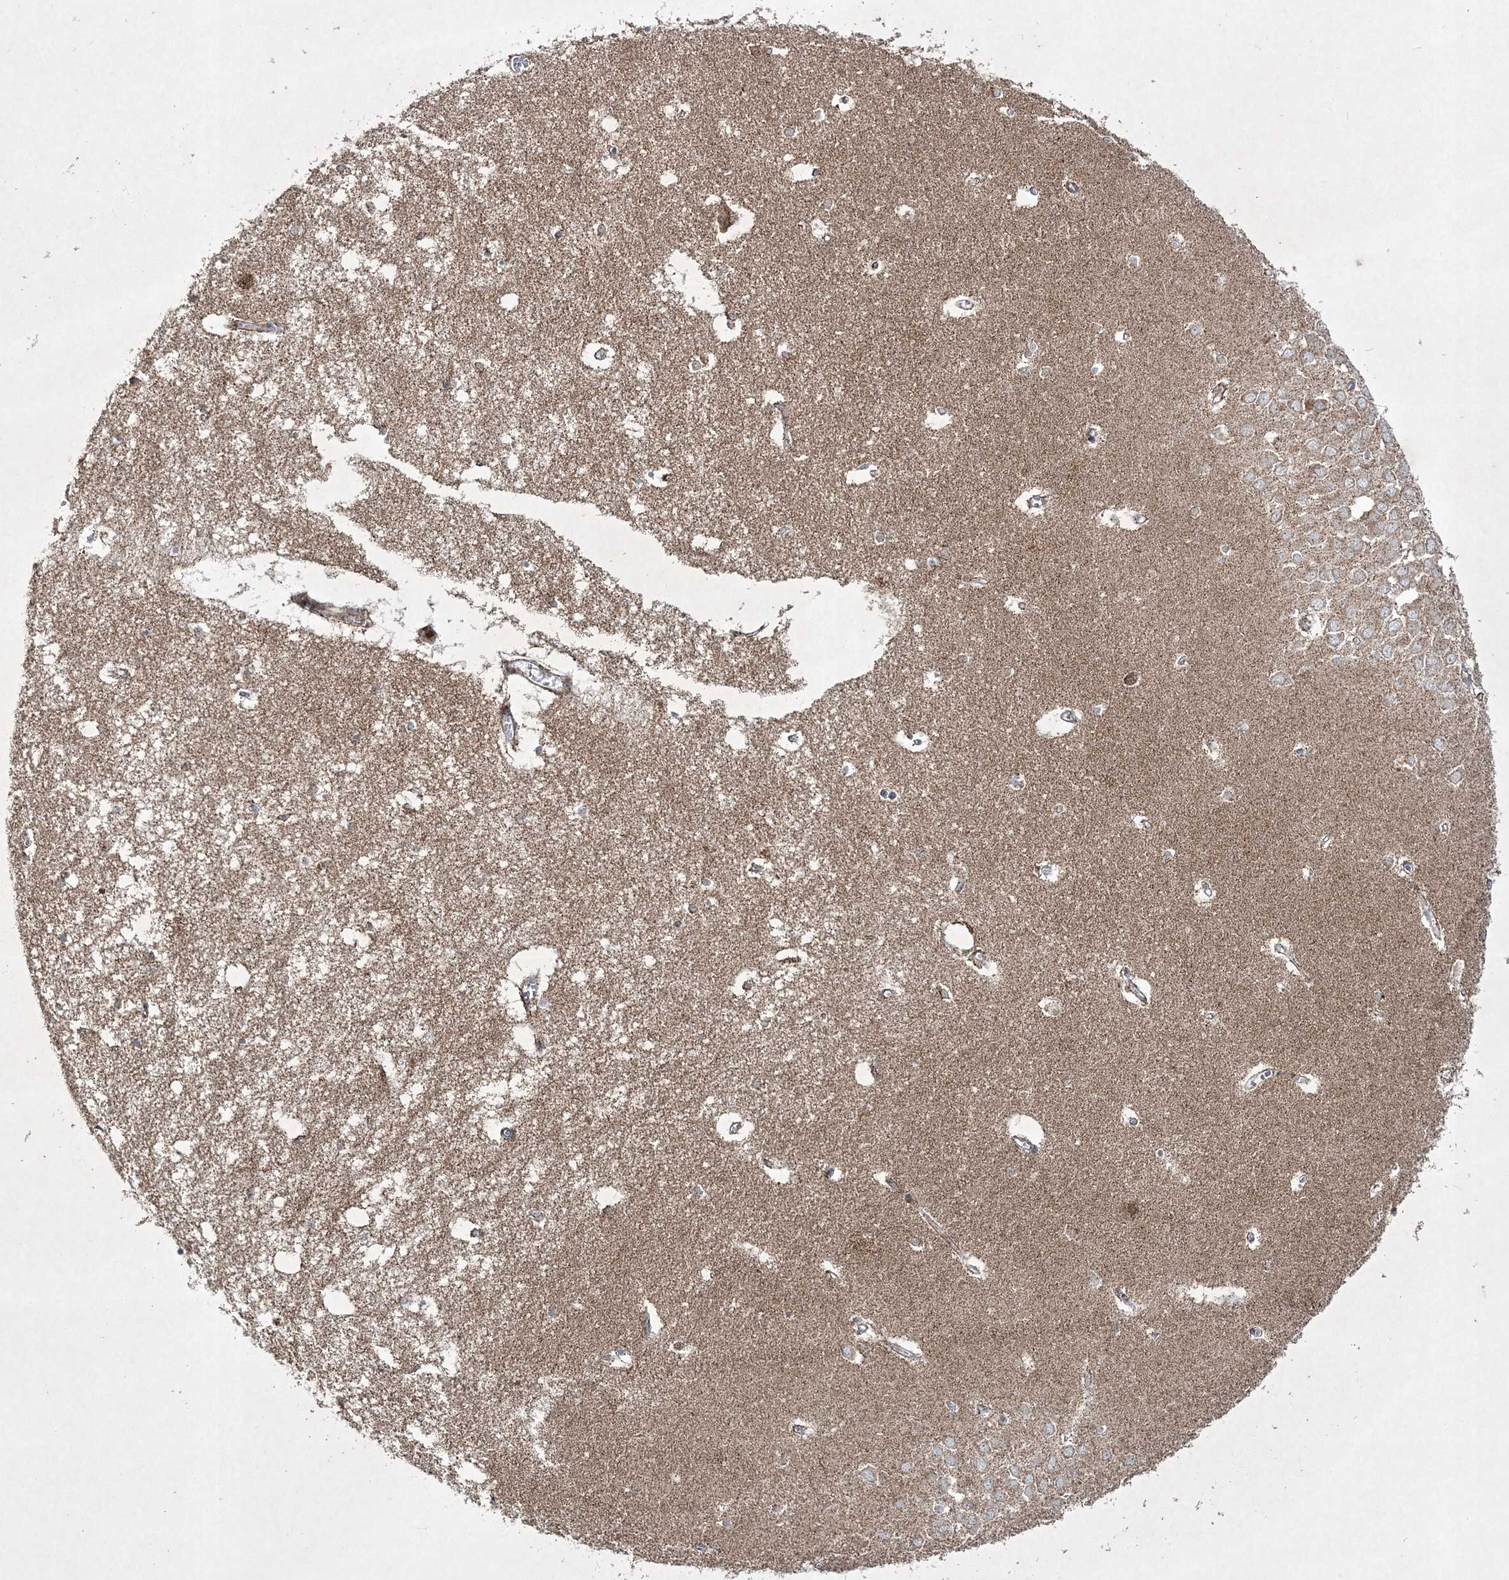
{"staining": {"intensity": "moderate", "quantity": "<25%", "location": "cytoplasmic/membranous"}, "tissue": "hippocampus", "cell_type": "Glial cells", "image_type": "normal", "snomed": [{"axis": "morphology", "description": "Normal tissue, NOS"}, {"axis": "topography", "description": "Hippocampus"}], "caption": "IHC photomicrograph of benign hippocampus stained for a protein (brown), which shows low levels of moderate cytoplasmic/membranous expression in approximately <25% of glial cells.", "gene": "RICTOR", "patient": {"sex": "male", "age": 70}}